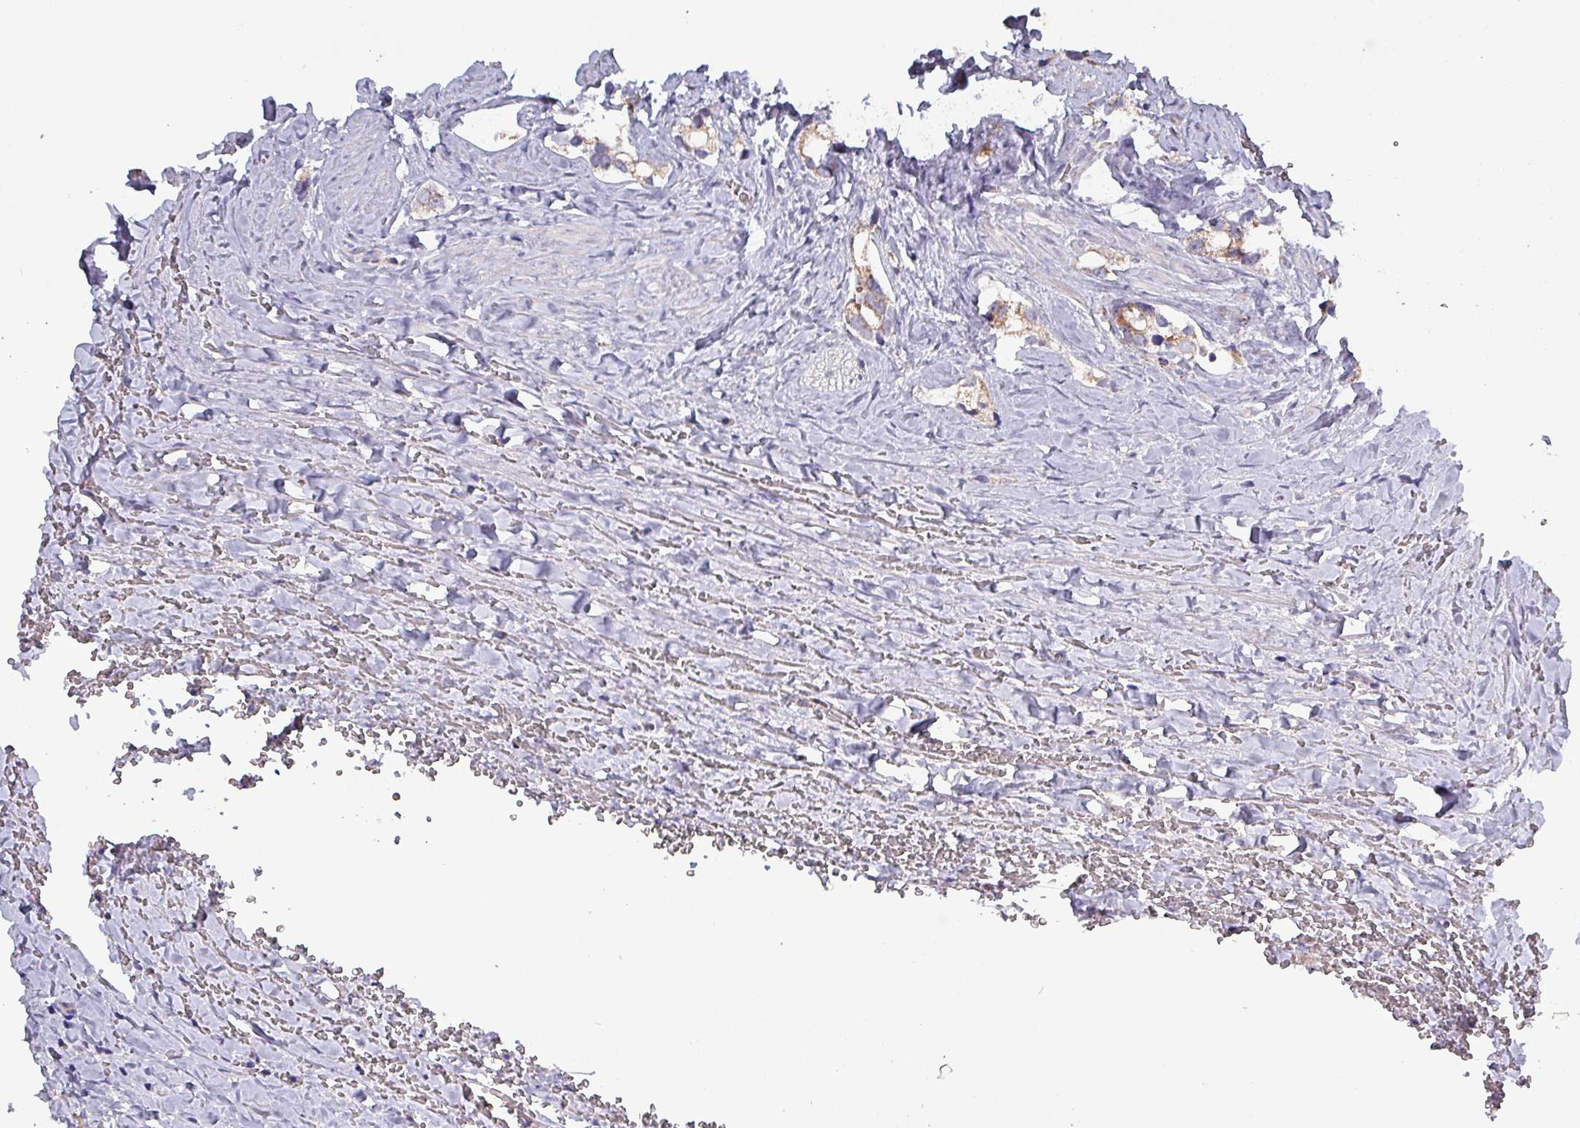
{"staining": {"intensity": "moderate", "quantity": "<25%", "location": "cytoplasmic/membranous"}, "tissue": "prostate cancer", "cell_type": "Tumor cells", "image_type": "cancer", "snomed": [{"axis": "morphology", "description": "Adenocarcinoma, High grade"}, {"axis": "topography", "description": "Prostate"}], "caption": "A brown stain labels moderate cytoplasmic/membranous staining of a protein in prostate adenocarcinoma (high-grade) tumor cells. Using DAB (3,3'-diaminobenzidine) (brown) and hematoxylin (blue) stains, captured at high magnification using brightfield microscopy.", "gene": "ZNF322", "patient": {"sex": "male", "age": 66}}